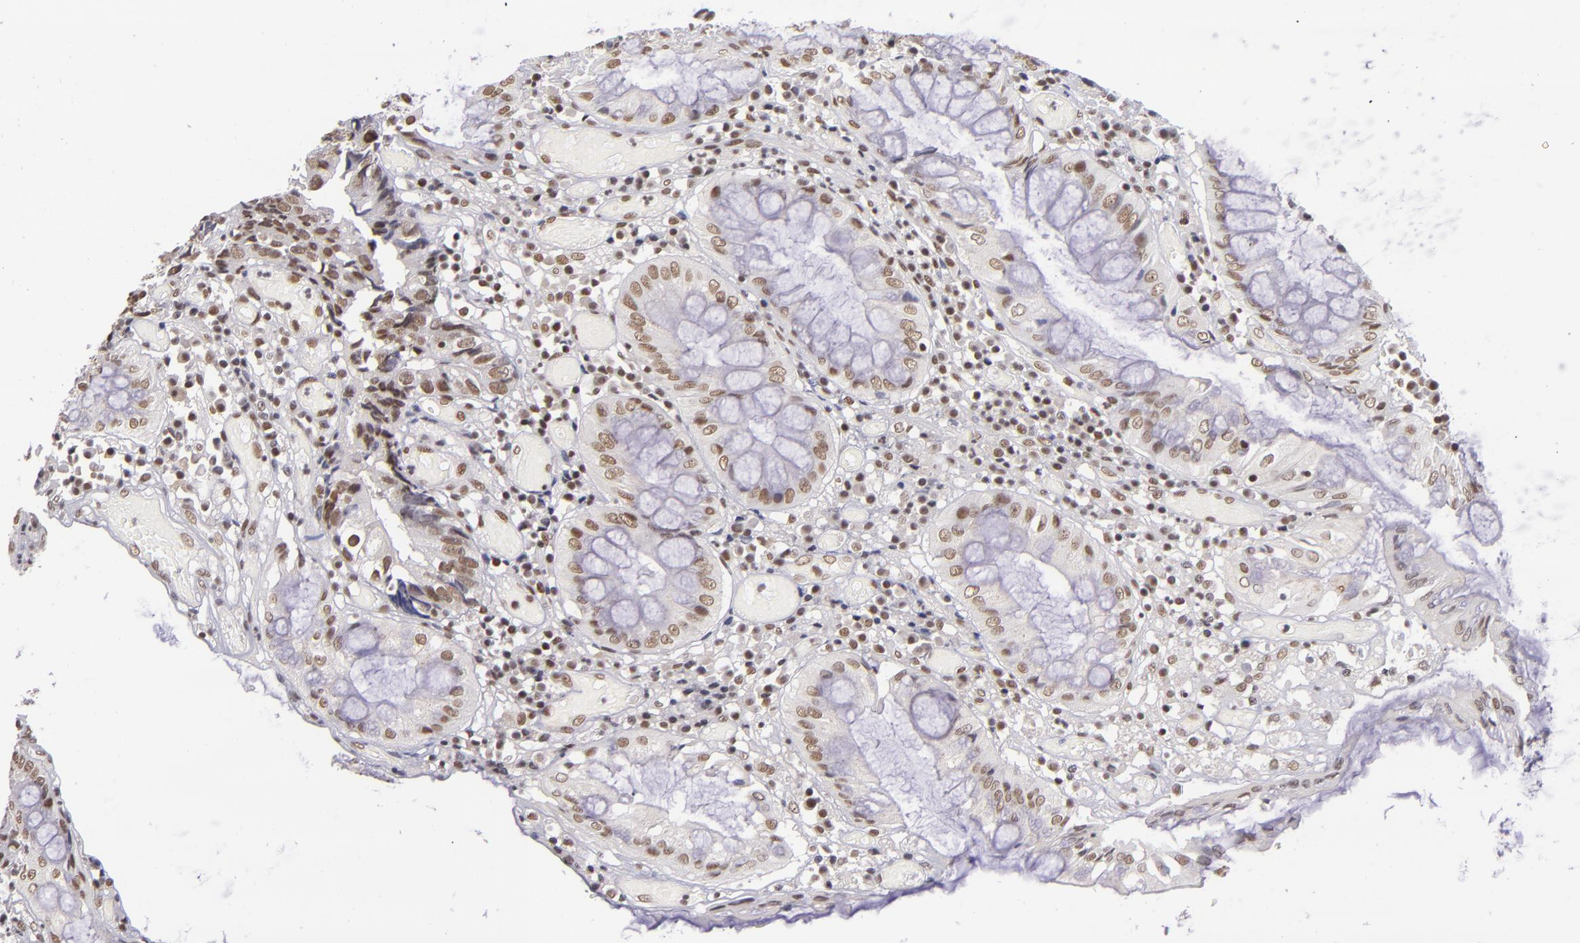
{"staining": {"intensity": "moderate", "quantity": ">75%", "location": "nuclear"}, "tissue": "colorectal cancer", "cell_type": "Tumor cells", "image_type": "cancer", "snomed": [{"axis": "morphology", "description": "Adenocarcinoma, NOS"}, {"axis": "topography", "description": "Rectum"}], "caption": "Immunohistochemistry of human colorectal cancer reveals medium levels of moderate nuclear staining in about >75% of tumor cells.", "gene": "ZNF148", "patient": {"sex": "female", "age": 98}}